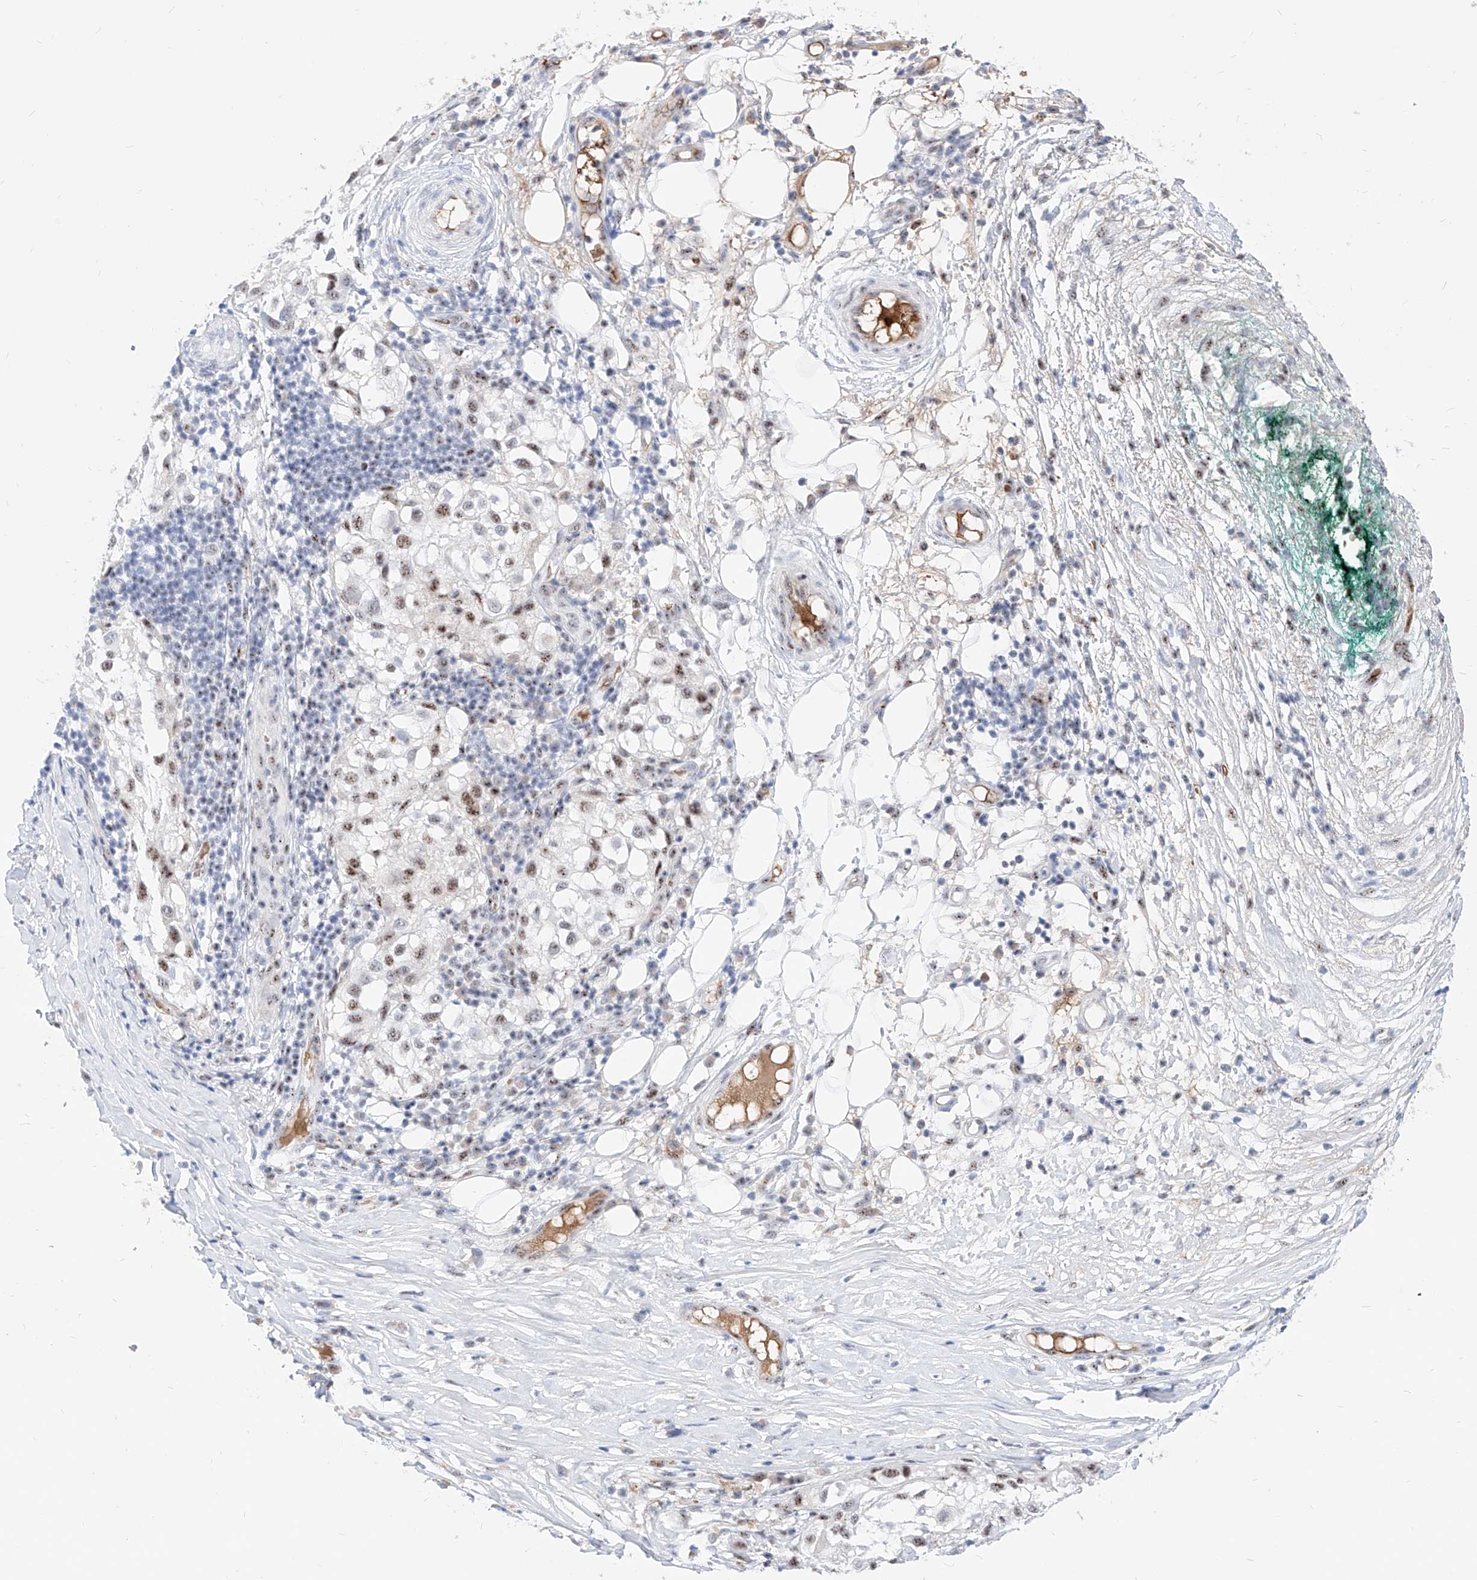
{"staining": {"intensity": "weak", "quantity": ">75%", "location": "nuclear"}, "tissue": "melanoma", "cell_type": "Tumor cells", "image_type": "cancer", "snomed": [{"axis": "morphology", "description": "Necrosis, NOS"}, {"axis": "morphology", "description": "Malignant melanoma, NOS"}, {"axis": "topography", "description": "Skin"}], "caption": "Weak nuclear protein staining is seen in approximately >75% of tumor cells in malignant melanoma.", "gene": "ZFP42", "patient": {"sex": "female", "age": 87}}